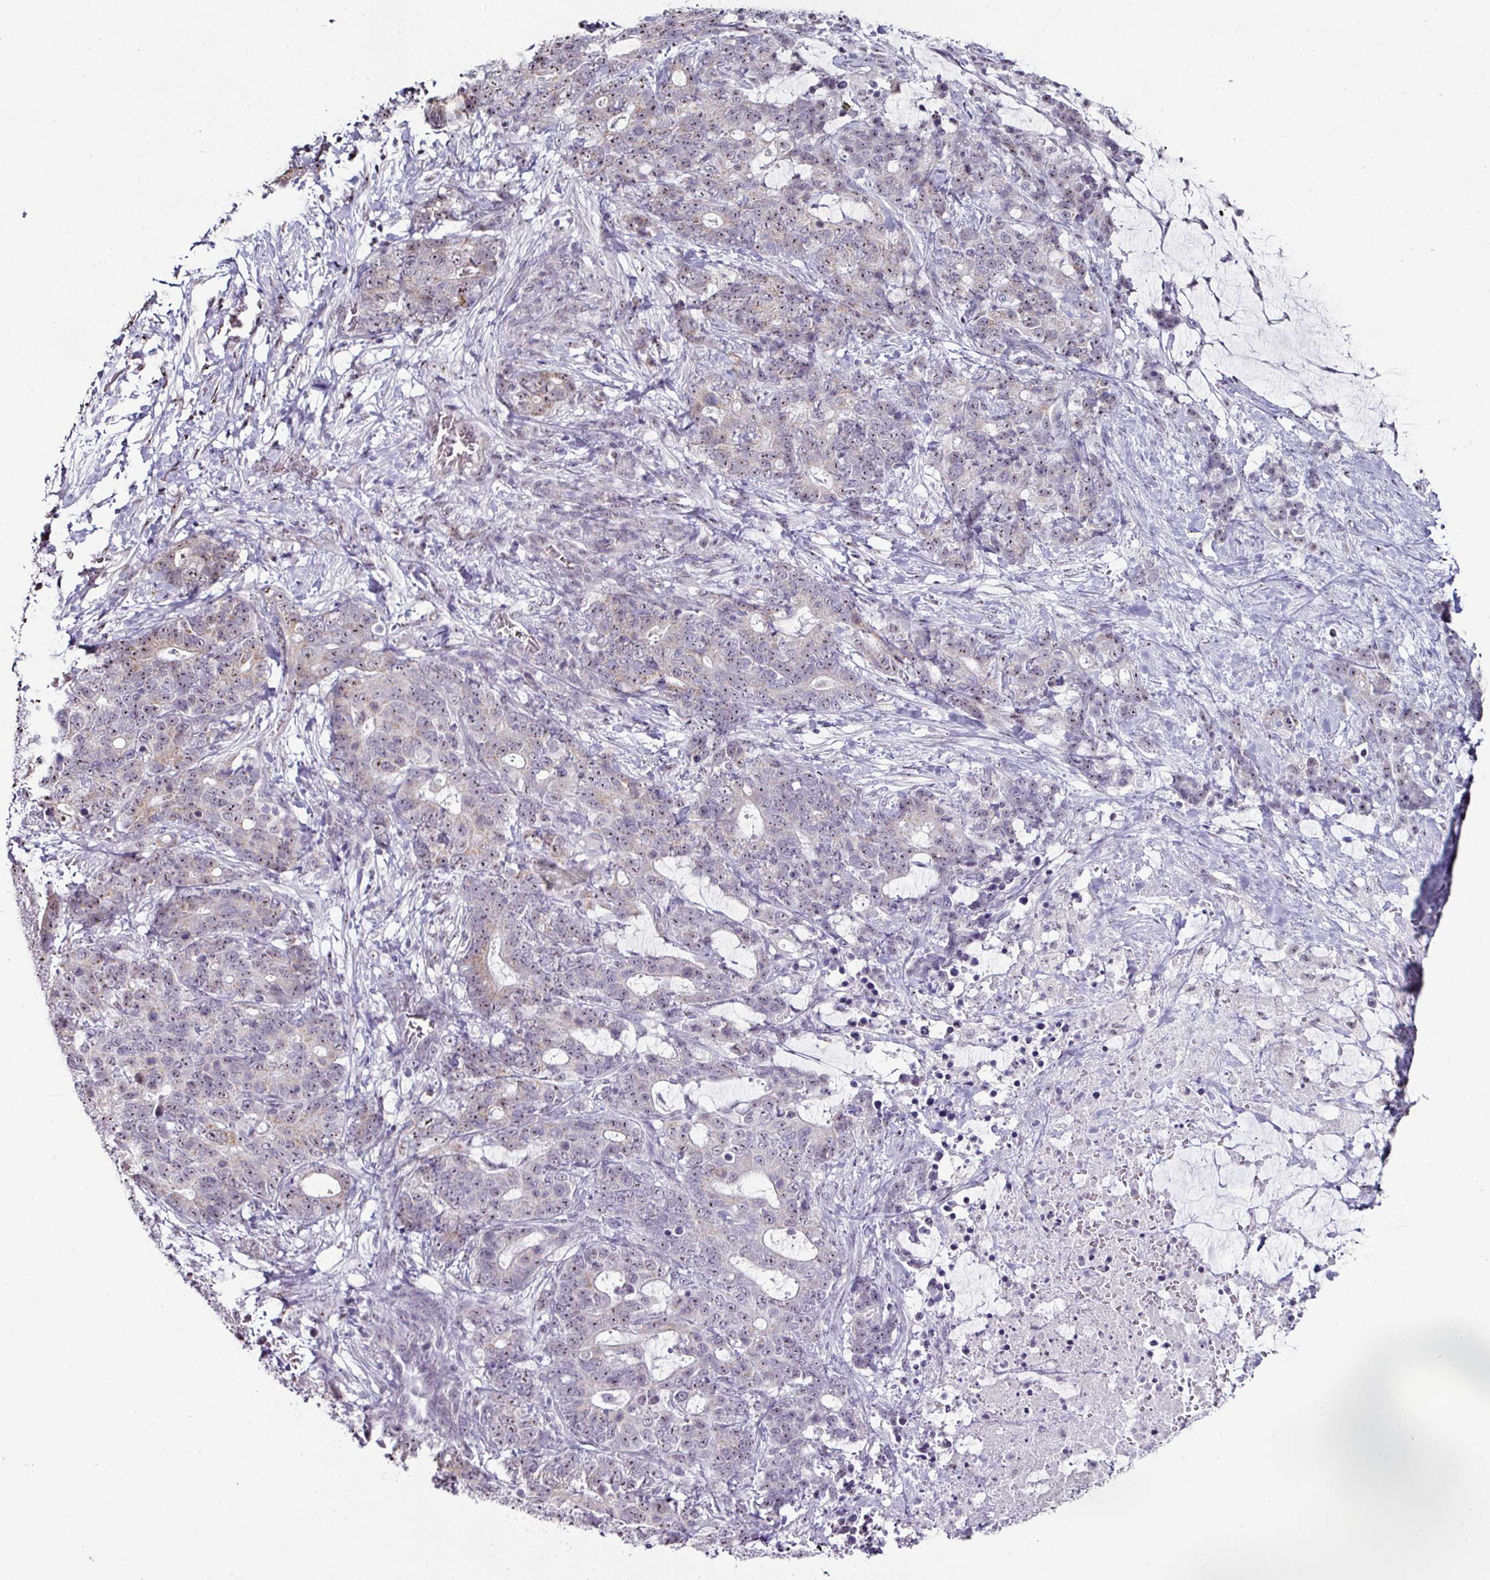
{"staining": {"intensity": "weak", "quantity": "25%-75%", "location": "cytoplasmic/membranous,nuclear"}, "tissue": "stomach cancer", "cell_type": "Tumor cells", "image_type": "cancer", "snomed": [{"axis": "morphology", "description": "Normal tissue, NOS"}, {"axis": "morphology", "description": "Adenocarcinoma, NOS"}, {"axis": "topography", "description": "Stomach"}], "caption": "A high-resolution photomicrograph shows IHC staining of adenocarcinoma (stomach), which reveals weak cytoplasmic/membranous and nuclear expression in approximately 25%-75% of tumor cells.", "gene": "NACC2", "patient": {"sex": "female", "age": 64}}